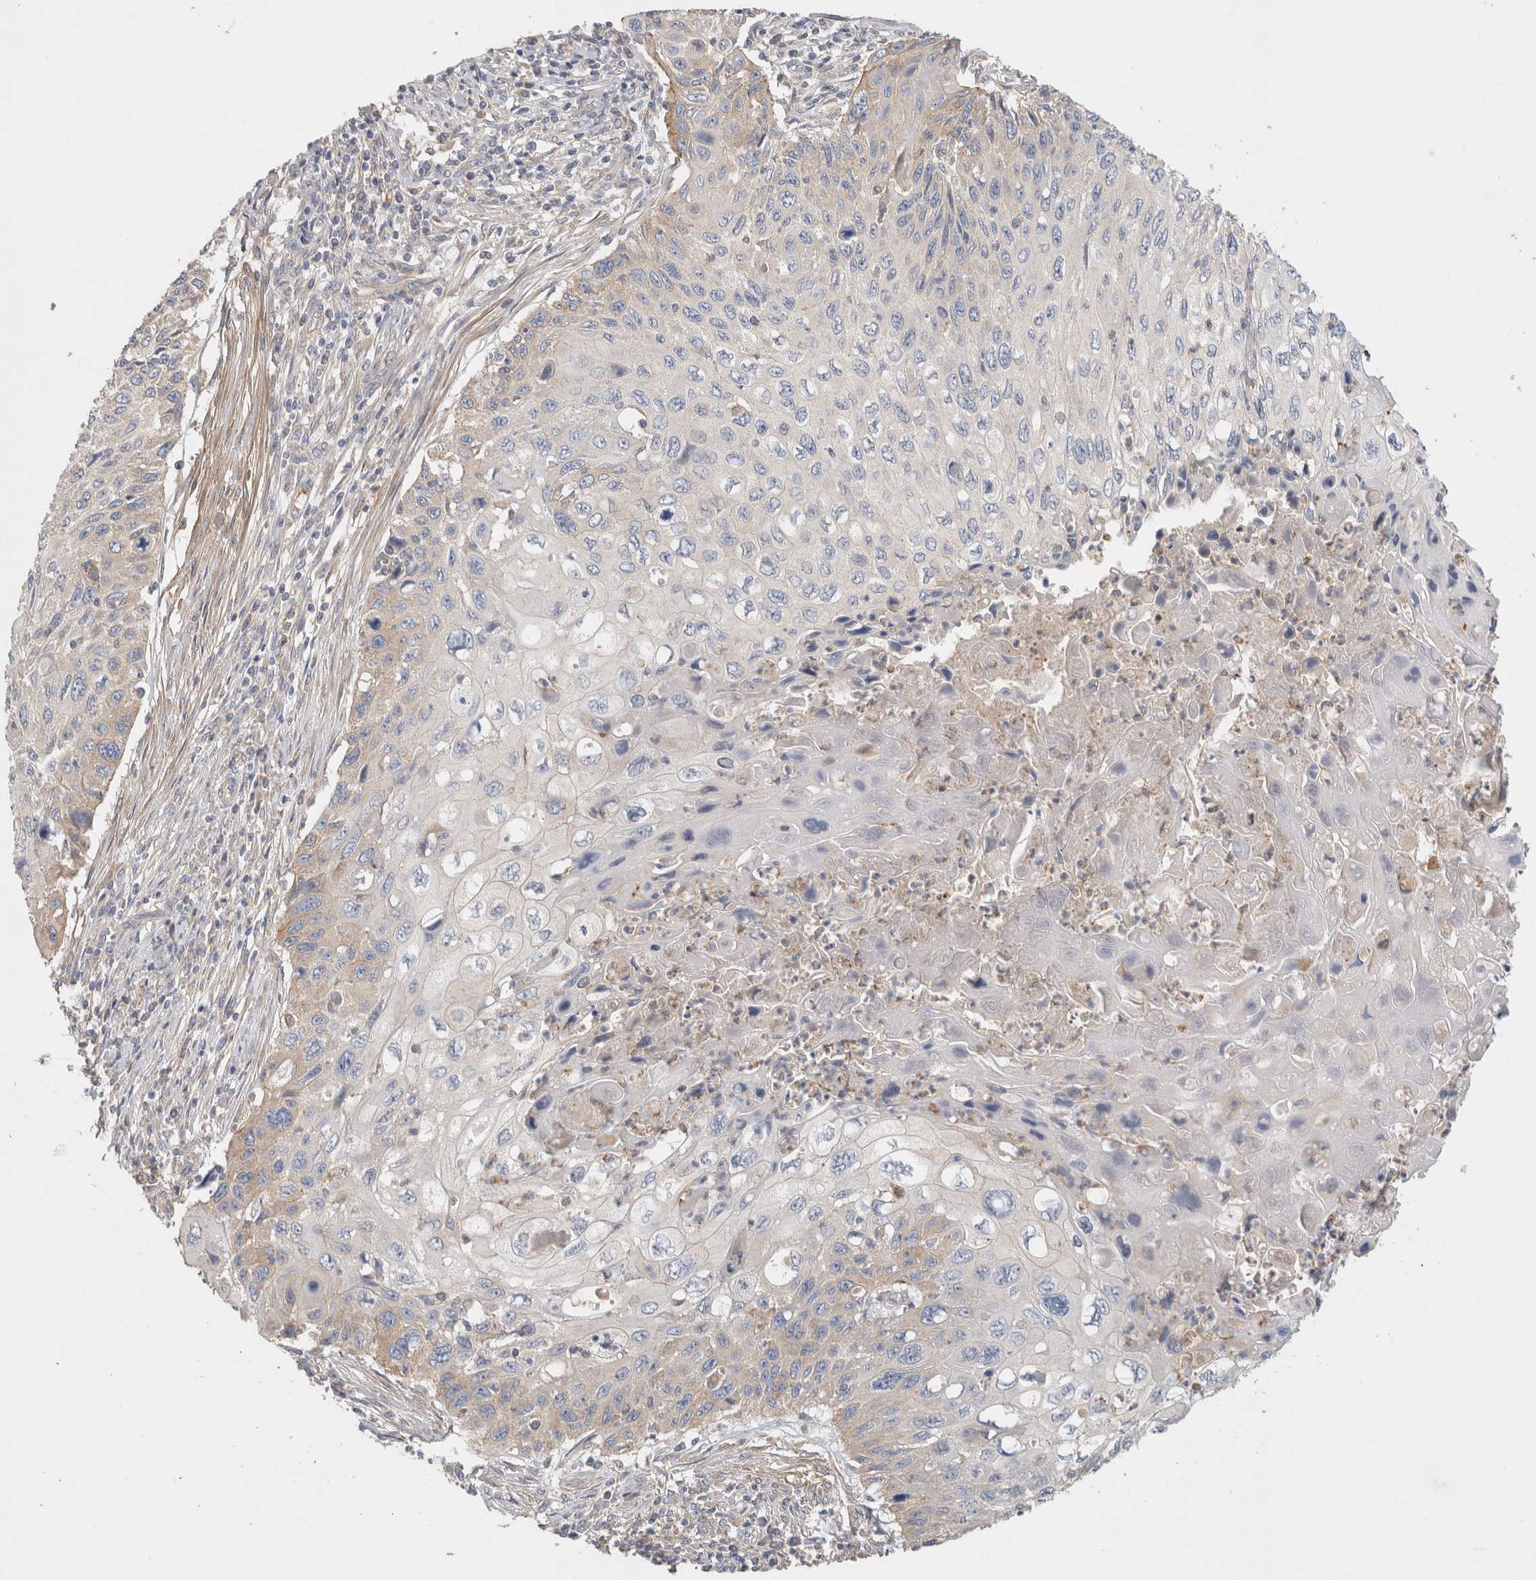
{"staining": {"intensity": "weak", "quantity": "<25%", "location": "cytoplasmic/membranous"}, "tissue": "cervical cancer", "cell_type": "Tumor cells", "image_type": "cancer", "snomed": [{"axis": "morphology", "description": "Squamous cell carcinoma, NOS"}, {"axis": "topography", "description": "Cervix"}], "caption": "The micrograph demonstrates no staining of tumor cells in cervical cancer (squamous cell carcinoma). (Stains: DAB (3,3'-diaminobenzidine) immunohistochemistry (IHC) with hematoxylin counter stain, Microscopy: brightfield microscopy at high magnification).", "gene": "SGK3", "patient": {"sex": "female", "age": 70}}